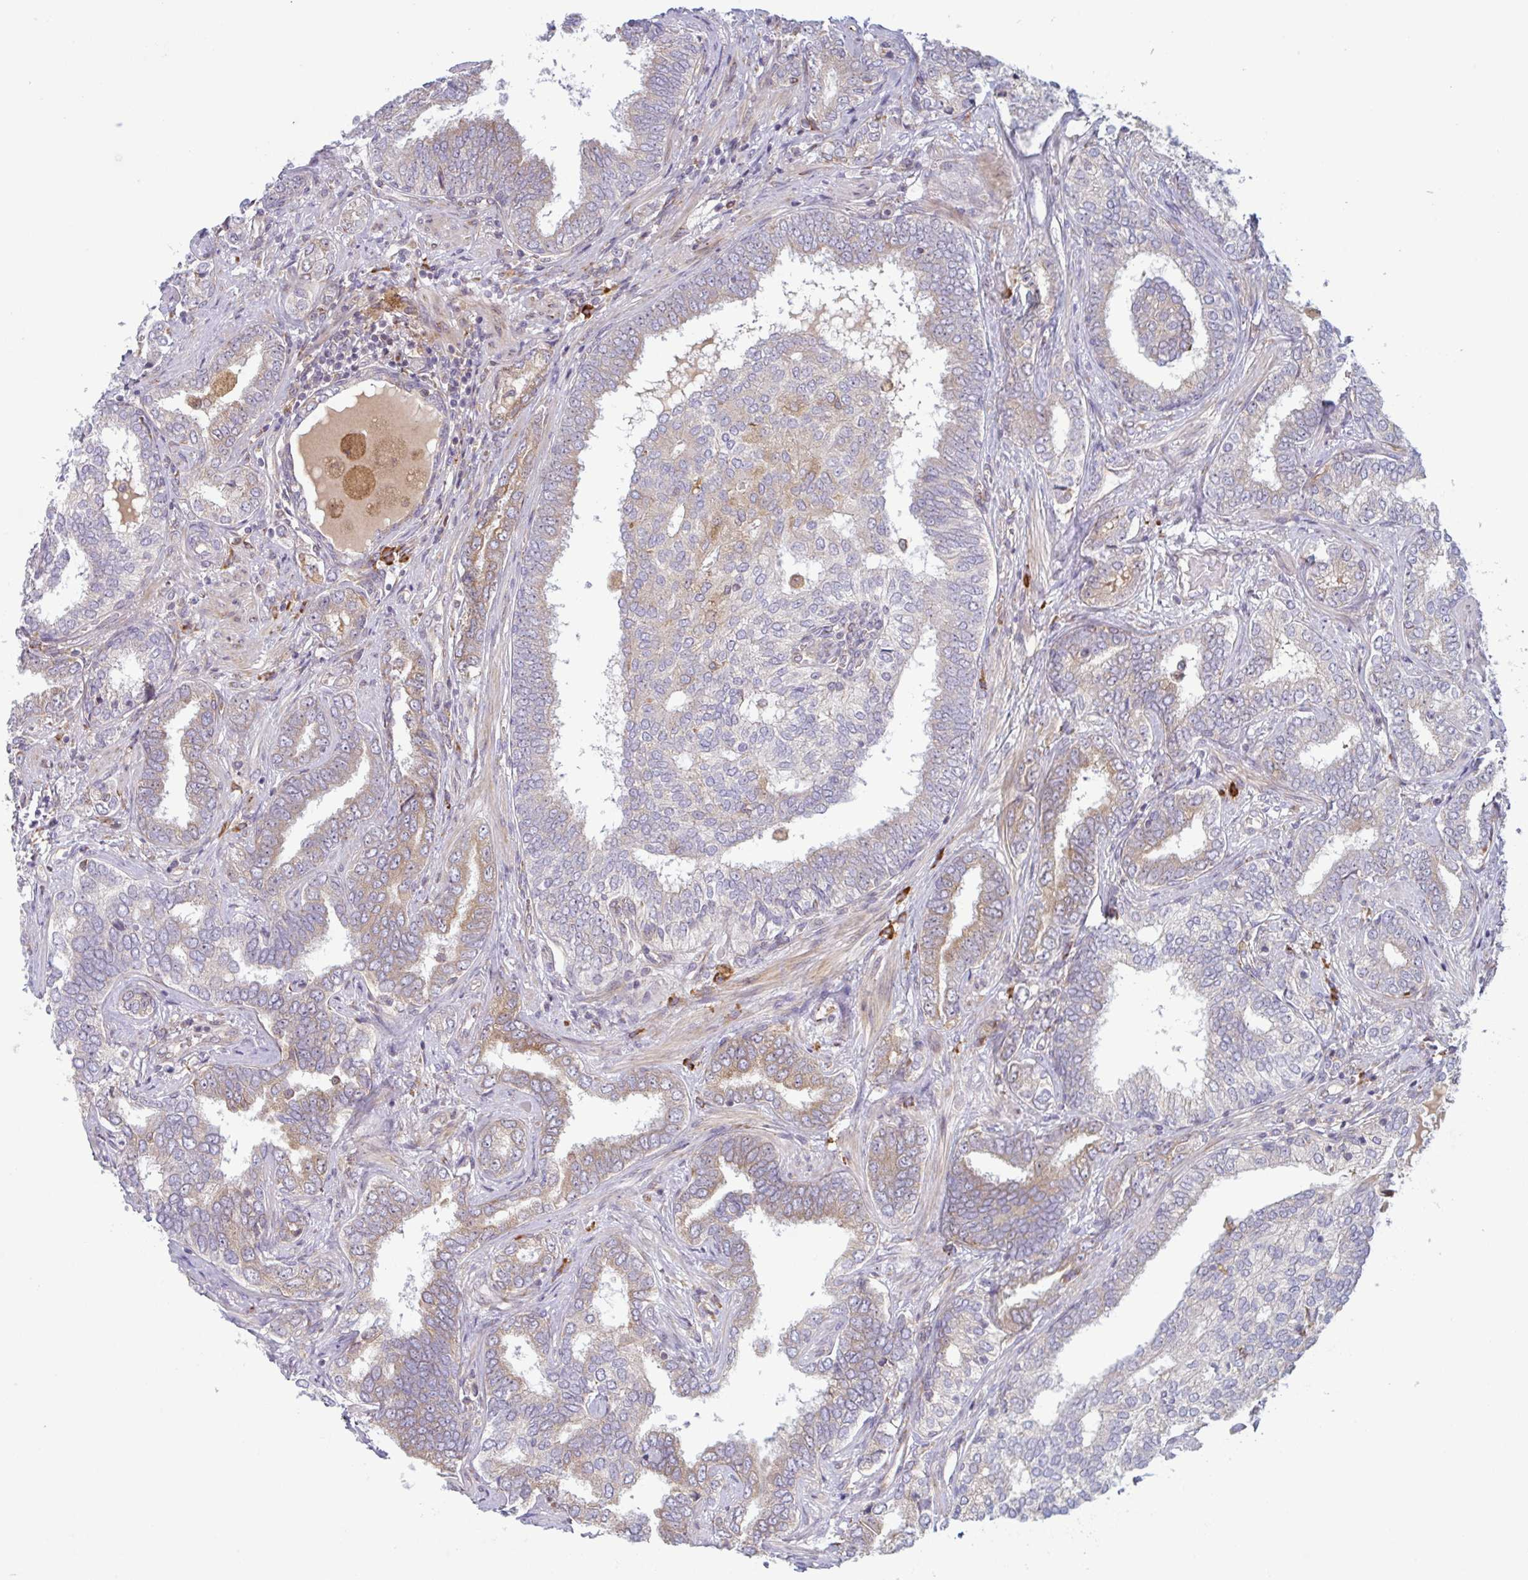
{"staining": {"intensity": "moderate", "quantity": "<25%", "location": "cytoplasmic/membranous"}, "tissue": "prostate cancer", "cell_type": "Tumor cells", "image_type": "cancer", "snomed": [{"axis": "morphology", "description": "Adenocarcinoma, High grade"}, {"axis": "topography", "description": "Prostate"}], "caption": "Moderate cytoplasmic/membranous protein positivity is identified in approximately <25% of tumor cells in prostate cancer (adenocarcinoma (high-grade)).", "gene": "RIT1", "patient": {"sex": "male", "age": 72}}